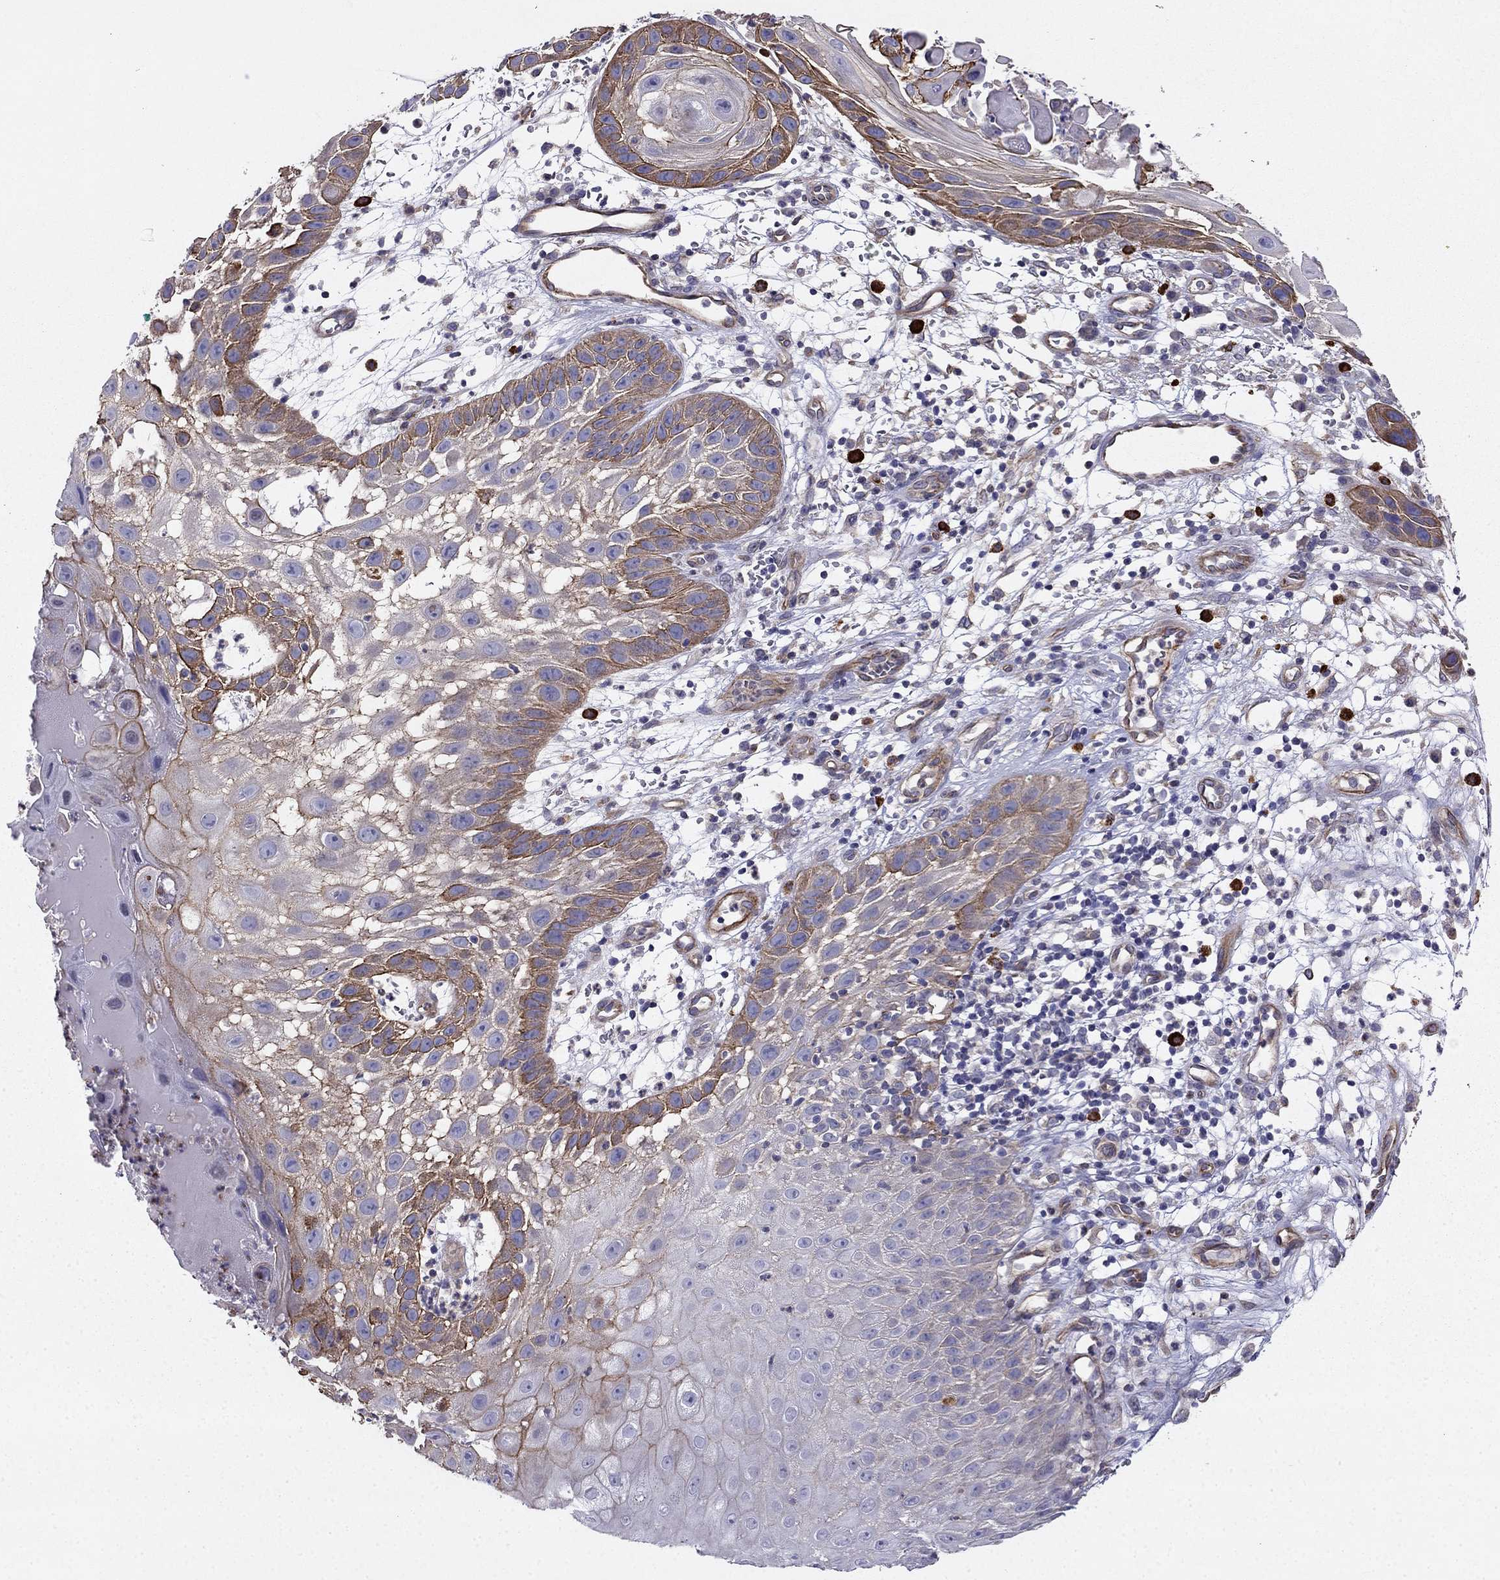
{"staining": {"intensity": "strong", "quantity": "25%-75%", "location": "cytoplasmic/membranous"}, "tissue": "skin cancer", "cell_type": "Tumor cells", "image_type": "cancer", "snomed": [{"axis": "morphology", "description": "Normal tissue, NOS"}, {"axis": "morphology", "description": "Squamous cell carcinoma, NOS"}, {"axis": "topography", "description": "Skin"}], "caption": "This micrograph displays IHC staining of human skin squamous cell carcinoma, with high strong cytoplasmic/membranous positivity in about 25%-75% of tumor cells.", "gene": "ENOX1", "patient": {"sex": "male", "age": 79}}